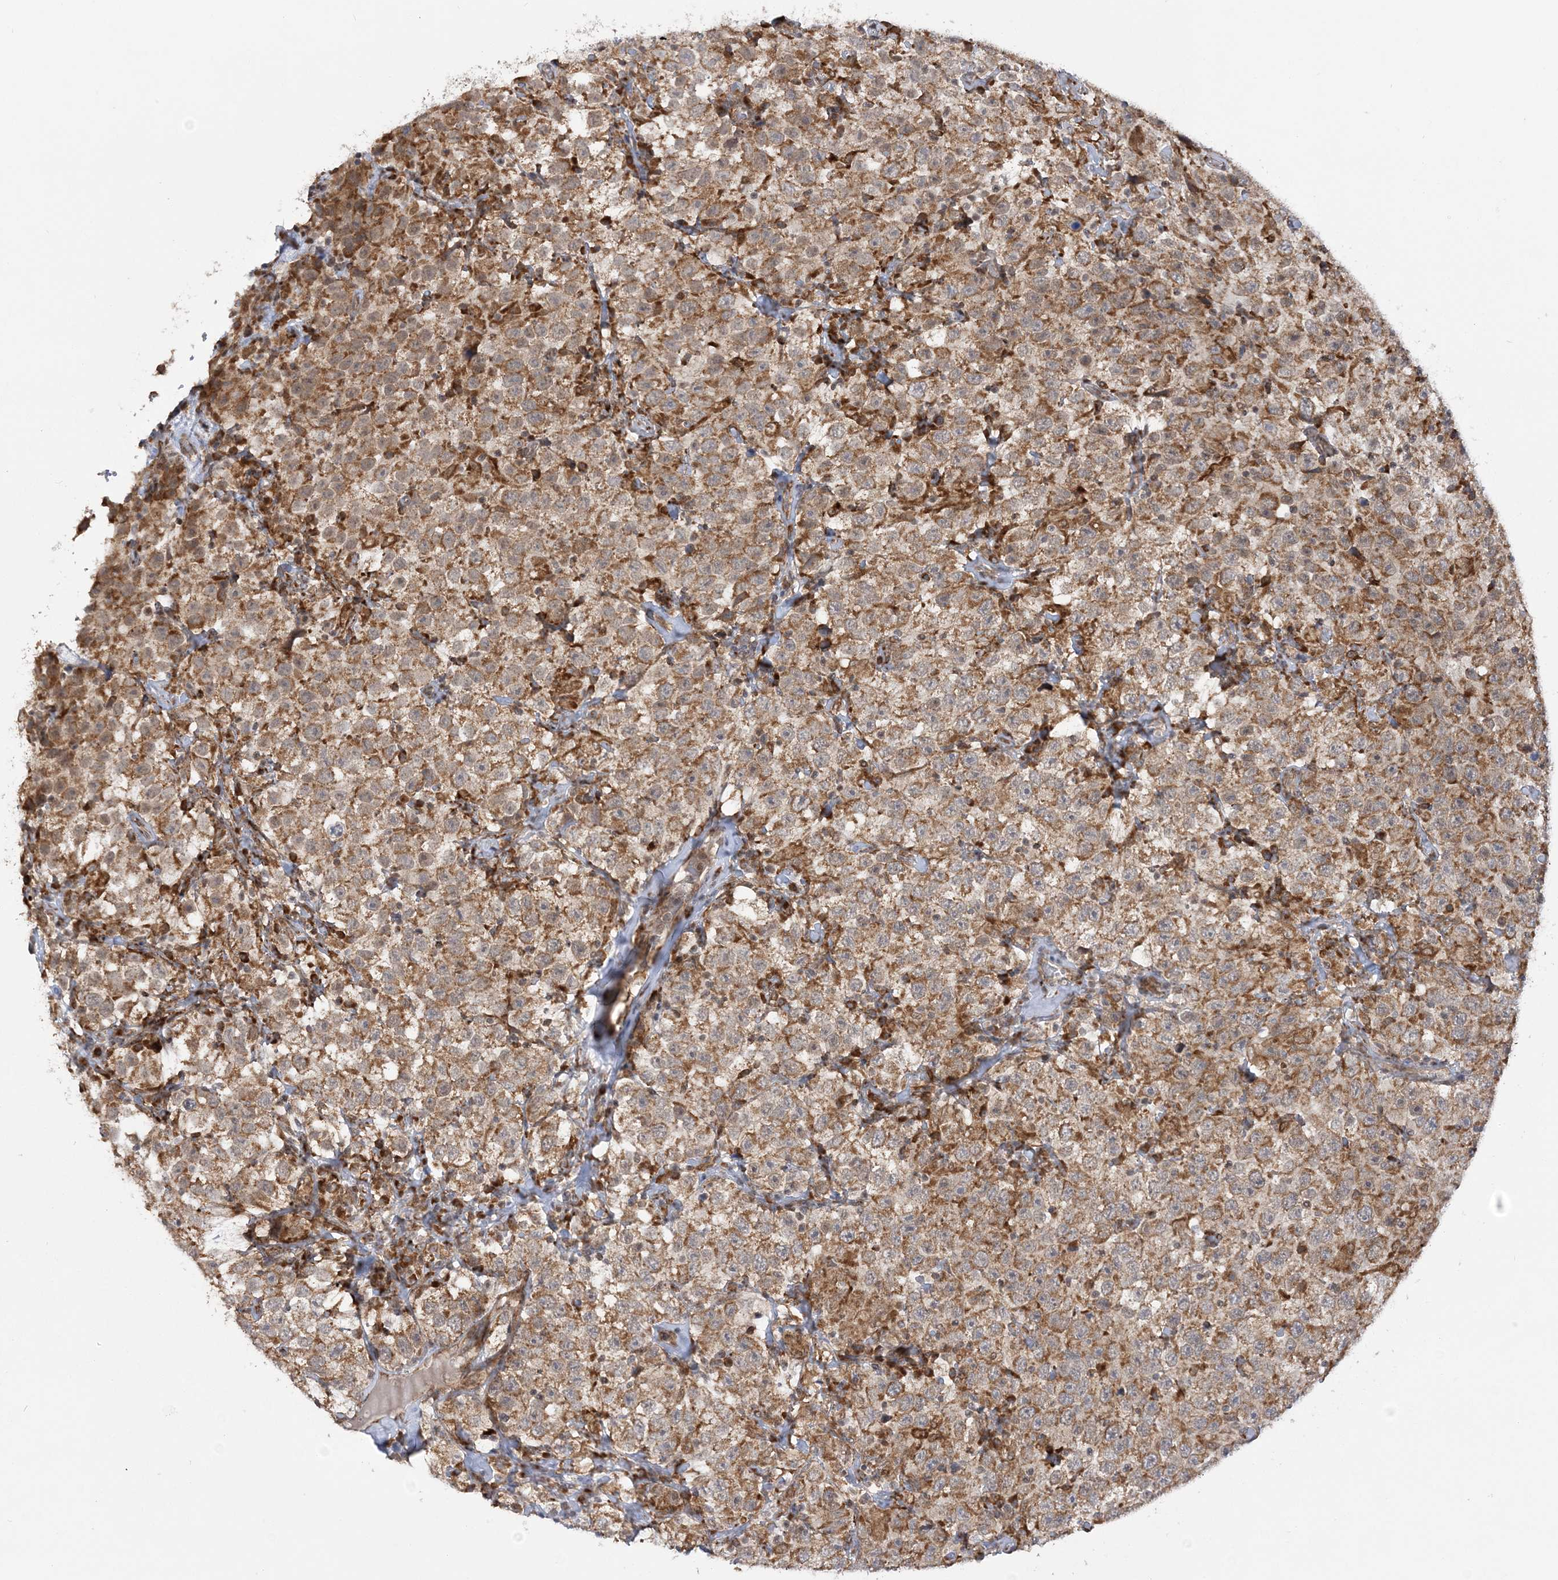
{"staining": {"intensity": "moderate", "quantity": ">75%", "location": "cytoplasmic/membranous"}, "tissue": "testis cancer", "cell_type": "Tumor cells", "image_type": "cancer", "snomed": [{"axis": "morphology", "description": "Seminoma, NOS"}, {"axis": "topography", "description": "Testis"}], "caption": "Protein expression analysis of human testis cancer reveals moderate cytoplasmic/membranous positivity in about >75% of tumor cells.", "gene": "MRPL47", "patient": {"sex": "male", "age": 41}}